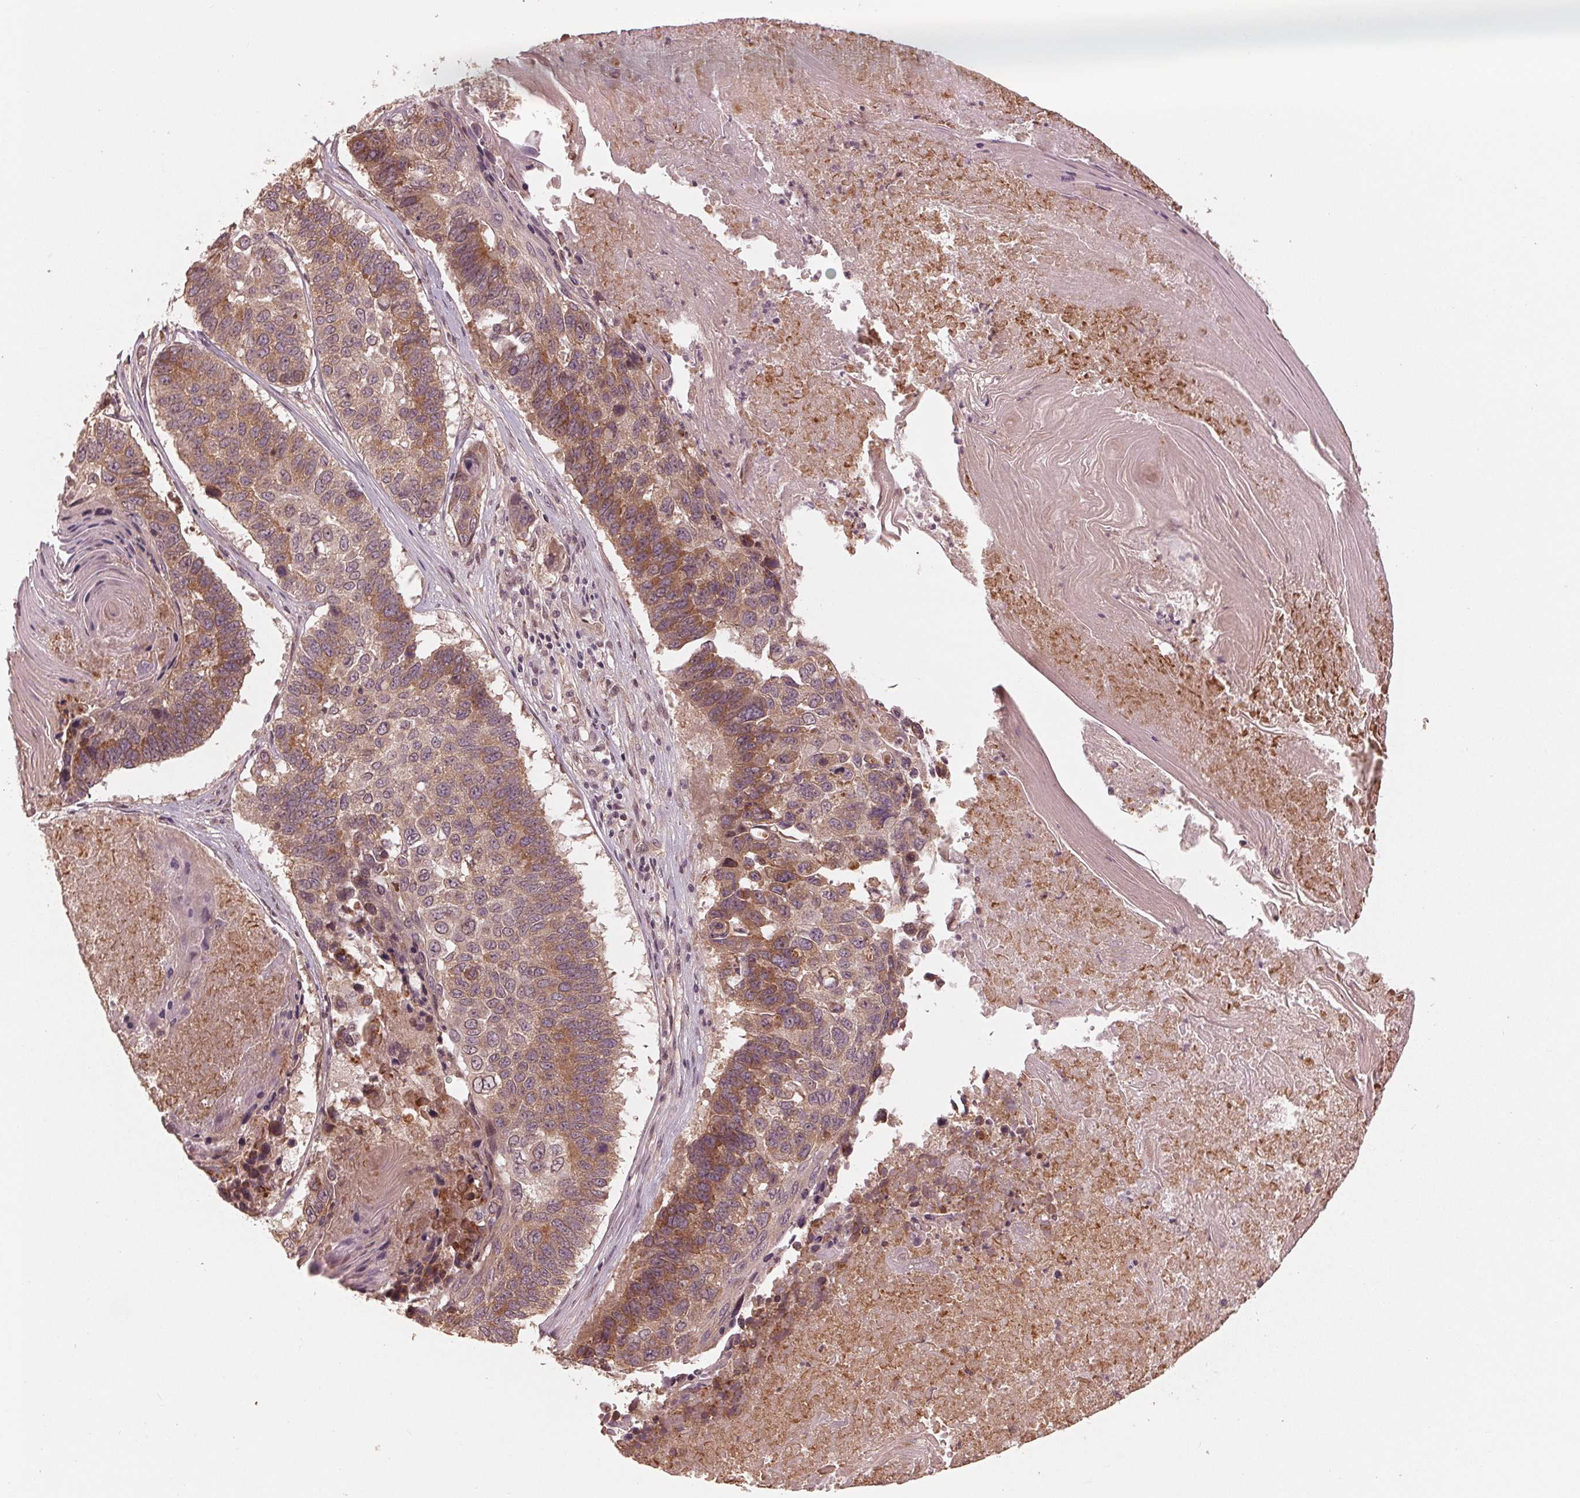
{"staining": {"intensity": "moderate", "quantity": "25%-75%", "location": "cytoplasmic/membranous"}, "tissue": "lung cancer", "cell_type": "Tumor cells", "image_type": "cancer", "snomed": [{"axis": "morphology", "description": "Squamous cell carcinoma, NOS"}, {"axis": "topography", "description": "Lung"}], "caption": "Squamous cell carcinoma (lung) was stained to show a protein in brown. There is medium levels of moderate cytoplasmic/membranous expression in approximately 25%-75% of tumor cells. (IHC, brightfield microscopy, high magnification).", "gene": "ZNF471", "patient": {"sex": "male", "age": 73}}